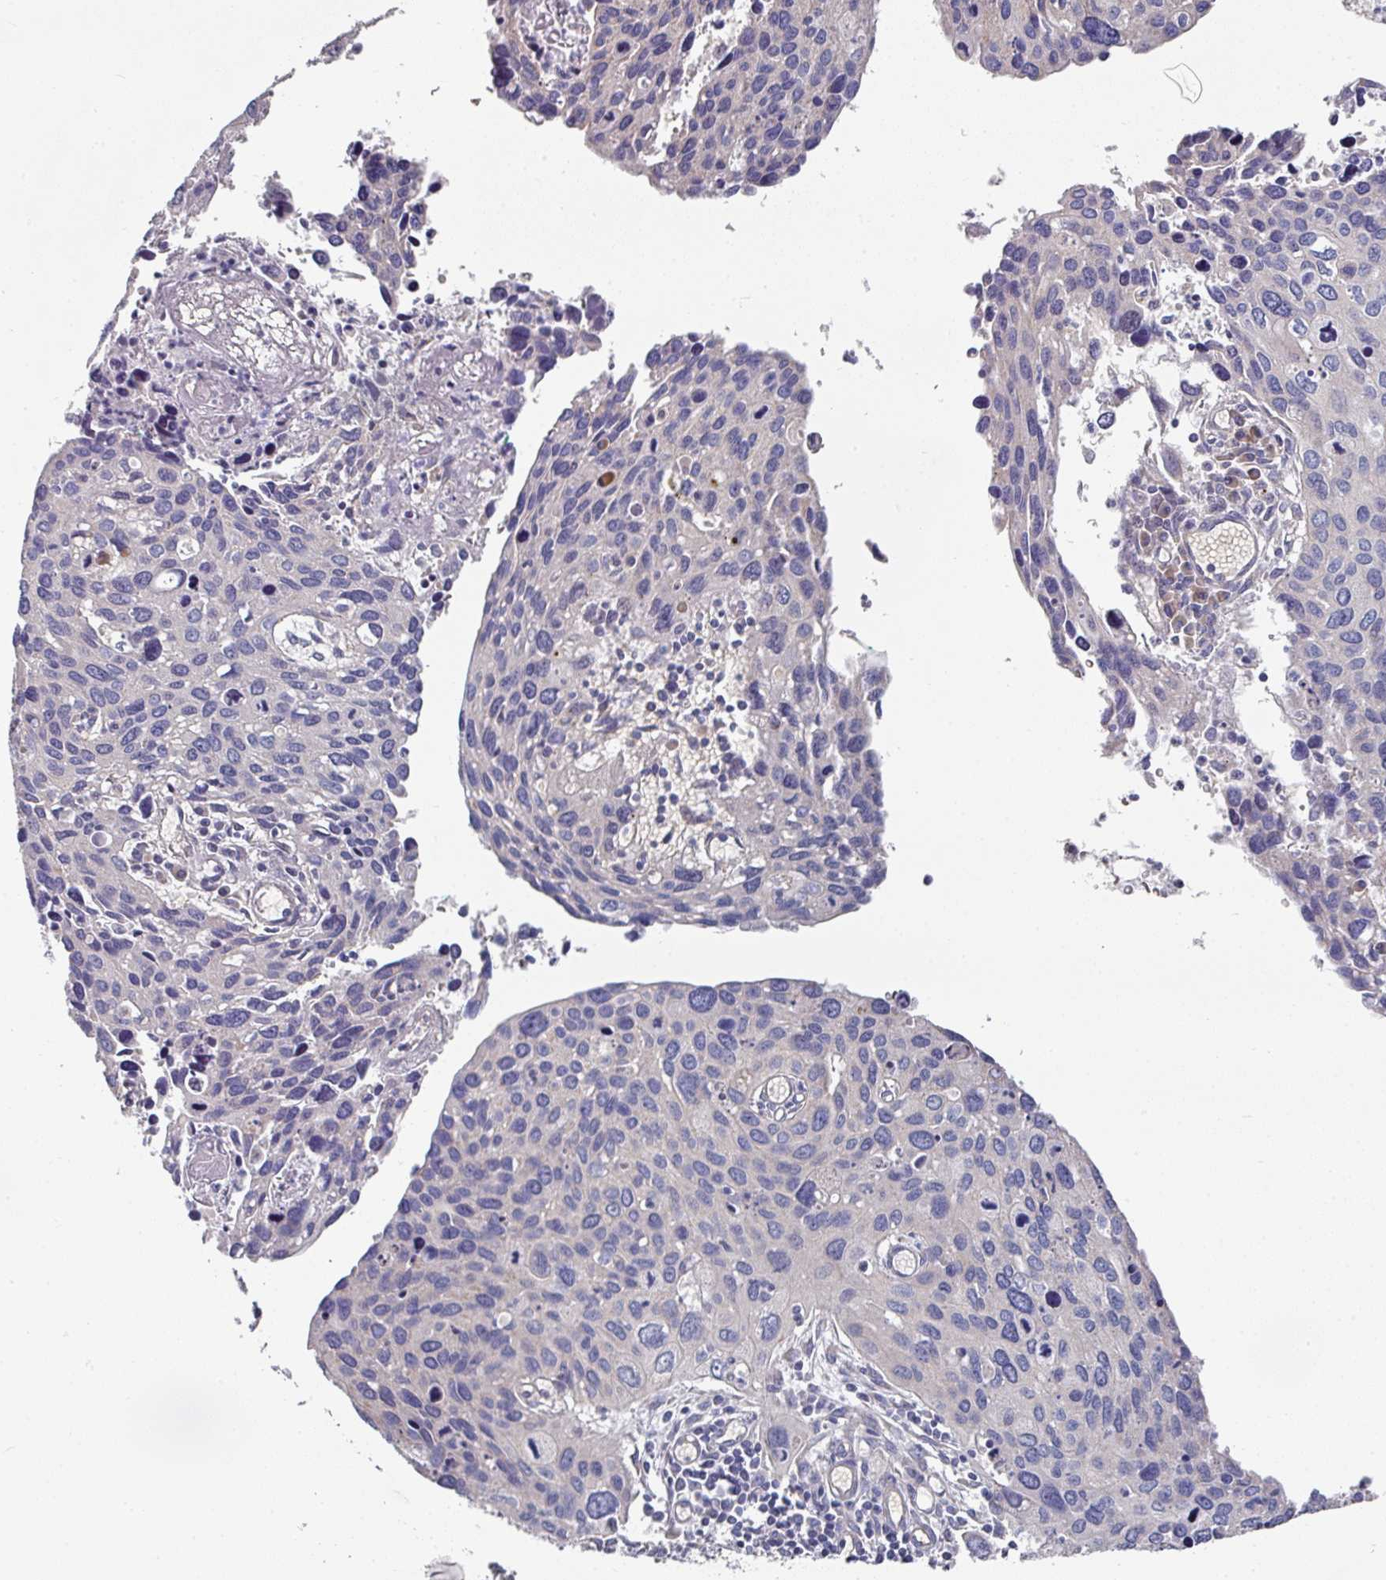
{"staining": {"intensity": "negative", "quantity": "none", "location": "none"}, "tissue": "cervical cancer", "cell_type": "Tumor cells", "image_type": "cancer", "snomed": [{"axis": "morphology", "description": "Squamous cell carcinoma, NOS"}, {"axis": "topography", "description": "Cervix"}], "caption": "Micrograph shows no protein staining in tumor cells of cervical cancer (squamous cell carcinoma) tissue.", "gene": "PYROXD2", "patient": {"sex": "female", "age": 55}}